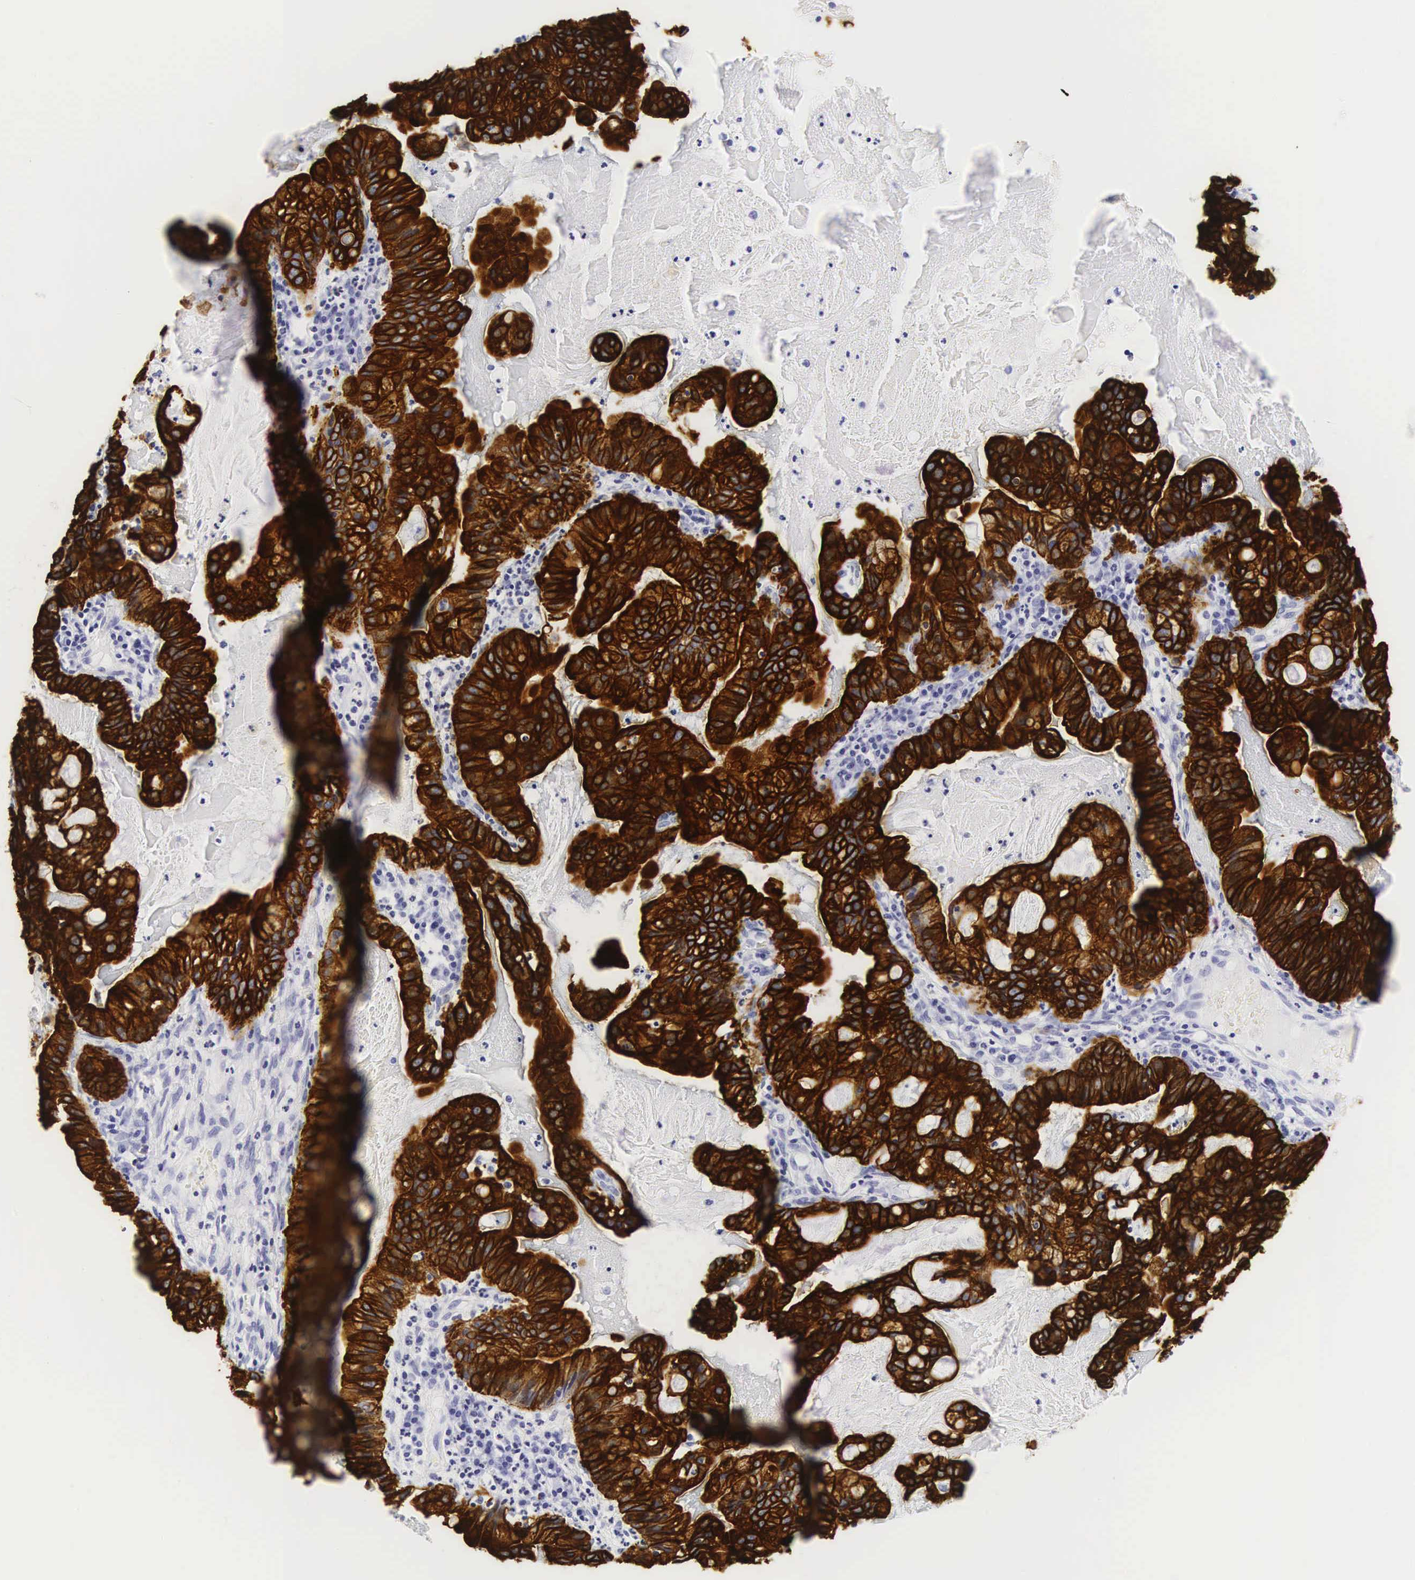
{"staining": {"intensity": "strong", "quantity": ">75%", "location": "cytoplasmic/membranous"}, "tissue": "cervical cancer", "cell_type": "Tumor cells", "image_type": "cancer", "snomed": [{"axis": "morphology", "description": "Adenocarcinoma, NOS"}, {"axis": "topography", "description": "Cervix"}], "caption": "Tumor cells demonstrate high levels of strong cytoplasmic/membranous positivity in about >75% of cells in adenocarcinoma (cervical).", "gene": "KRT18", "patient": {"sex": "female", "age": 41}}